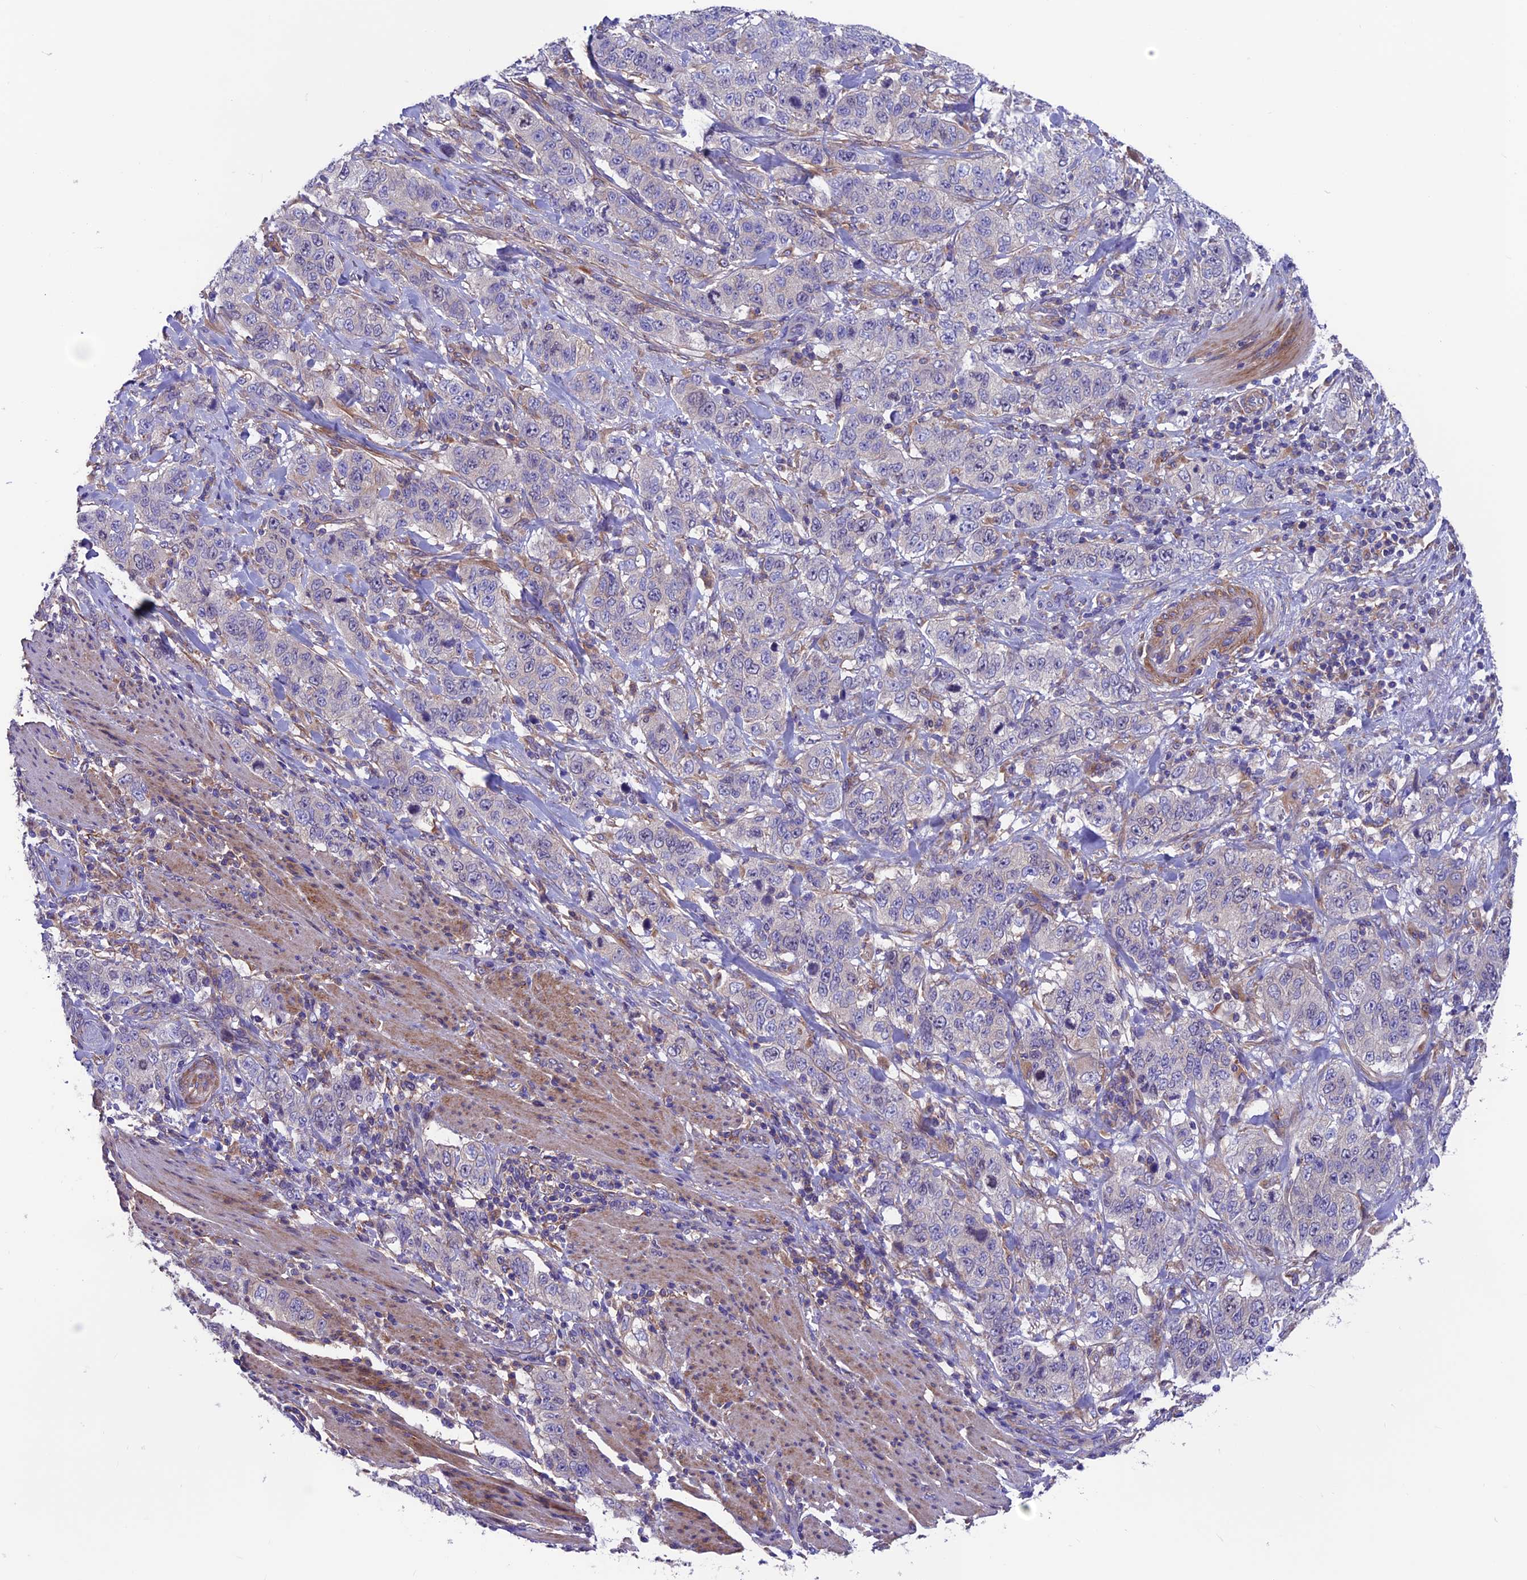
{"staining": {"intensity": "negative", "quantity": "none", "location": "none"}, "tissue": "stomach cancer", "cell_type": "Tumor cells", "image_type": "cancer", "snomed": [{"axis": "morphology", "description": "Adenocarcinoma, NOS"}, {"axis": "topography", "description": "Stomach"}], "caption": "Tumor cells show no significant protein staining in adenocarcinoma (stomach).", "gene": "VPS16", "patient": {"sex": "male", "age": 48}}